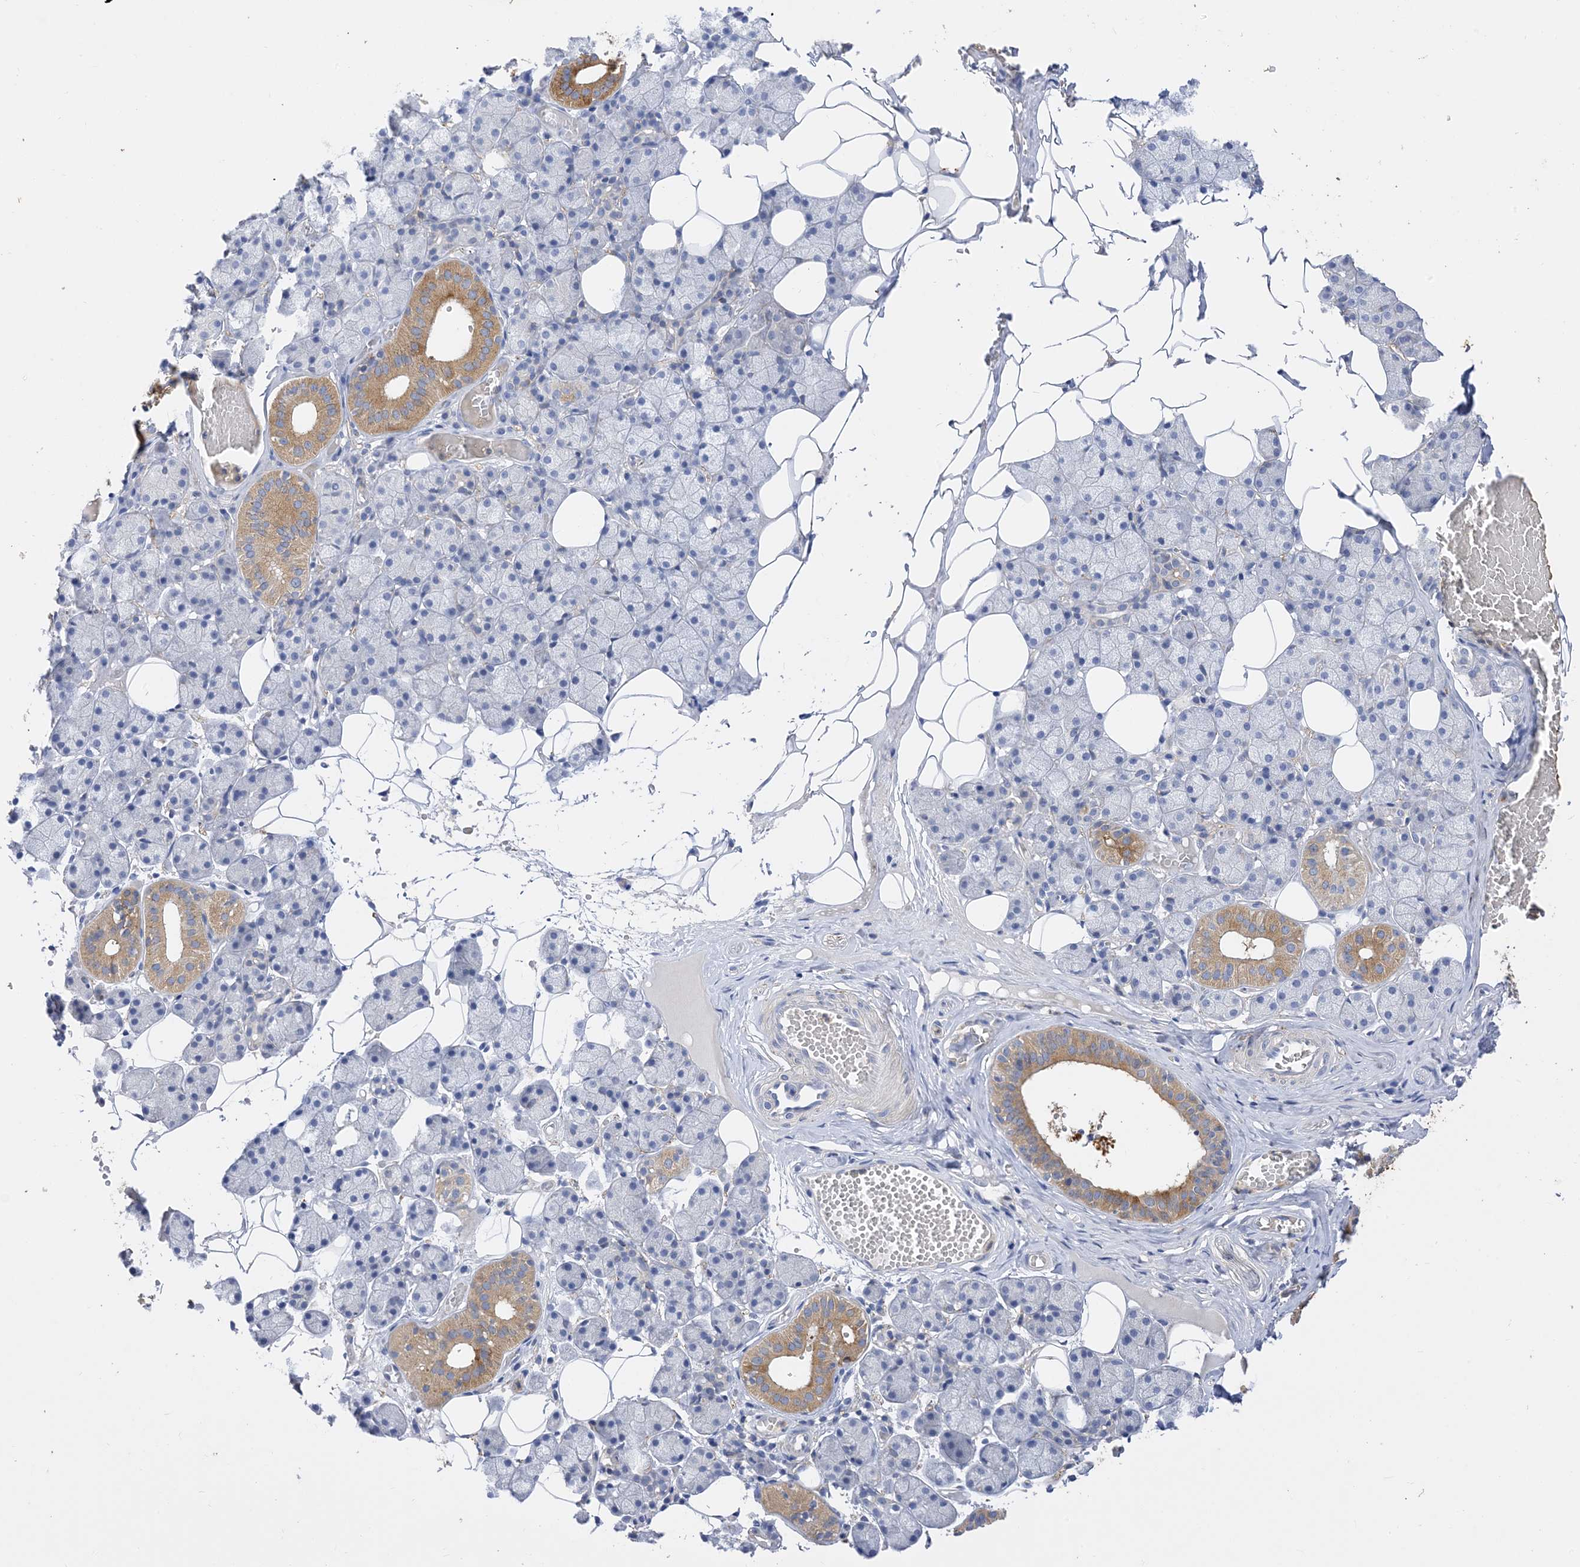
{"staining": {"intensity": "moderate", "quantity": "<25%", "location": "cytoplasmic/membranous"}, "tissue": "salivary gland", "cell_type": "Glandular cells", "image_type": "normal", "snomed": [{"axis": "morphology", "description": "Normal tissue, NOS"}, {"axis": "topography", "description": "Salivary gland"}], "caption": "An image of human salivary gland stained for a protein shows moderate cytoplasmic/membranous brown staining in glandular cells. (IHC, brightfield microscopy, high magnification).", "gene": "ARV1", "patient": {"sex": "female", "age": 33}}